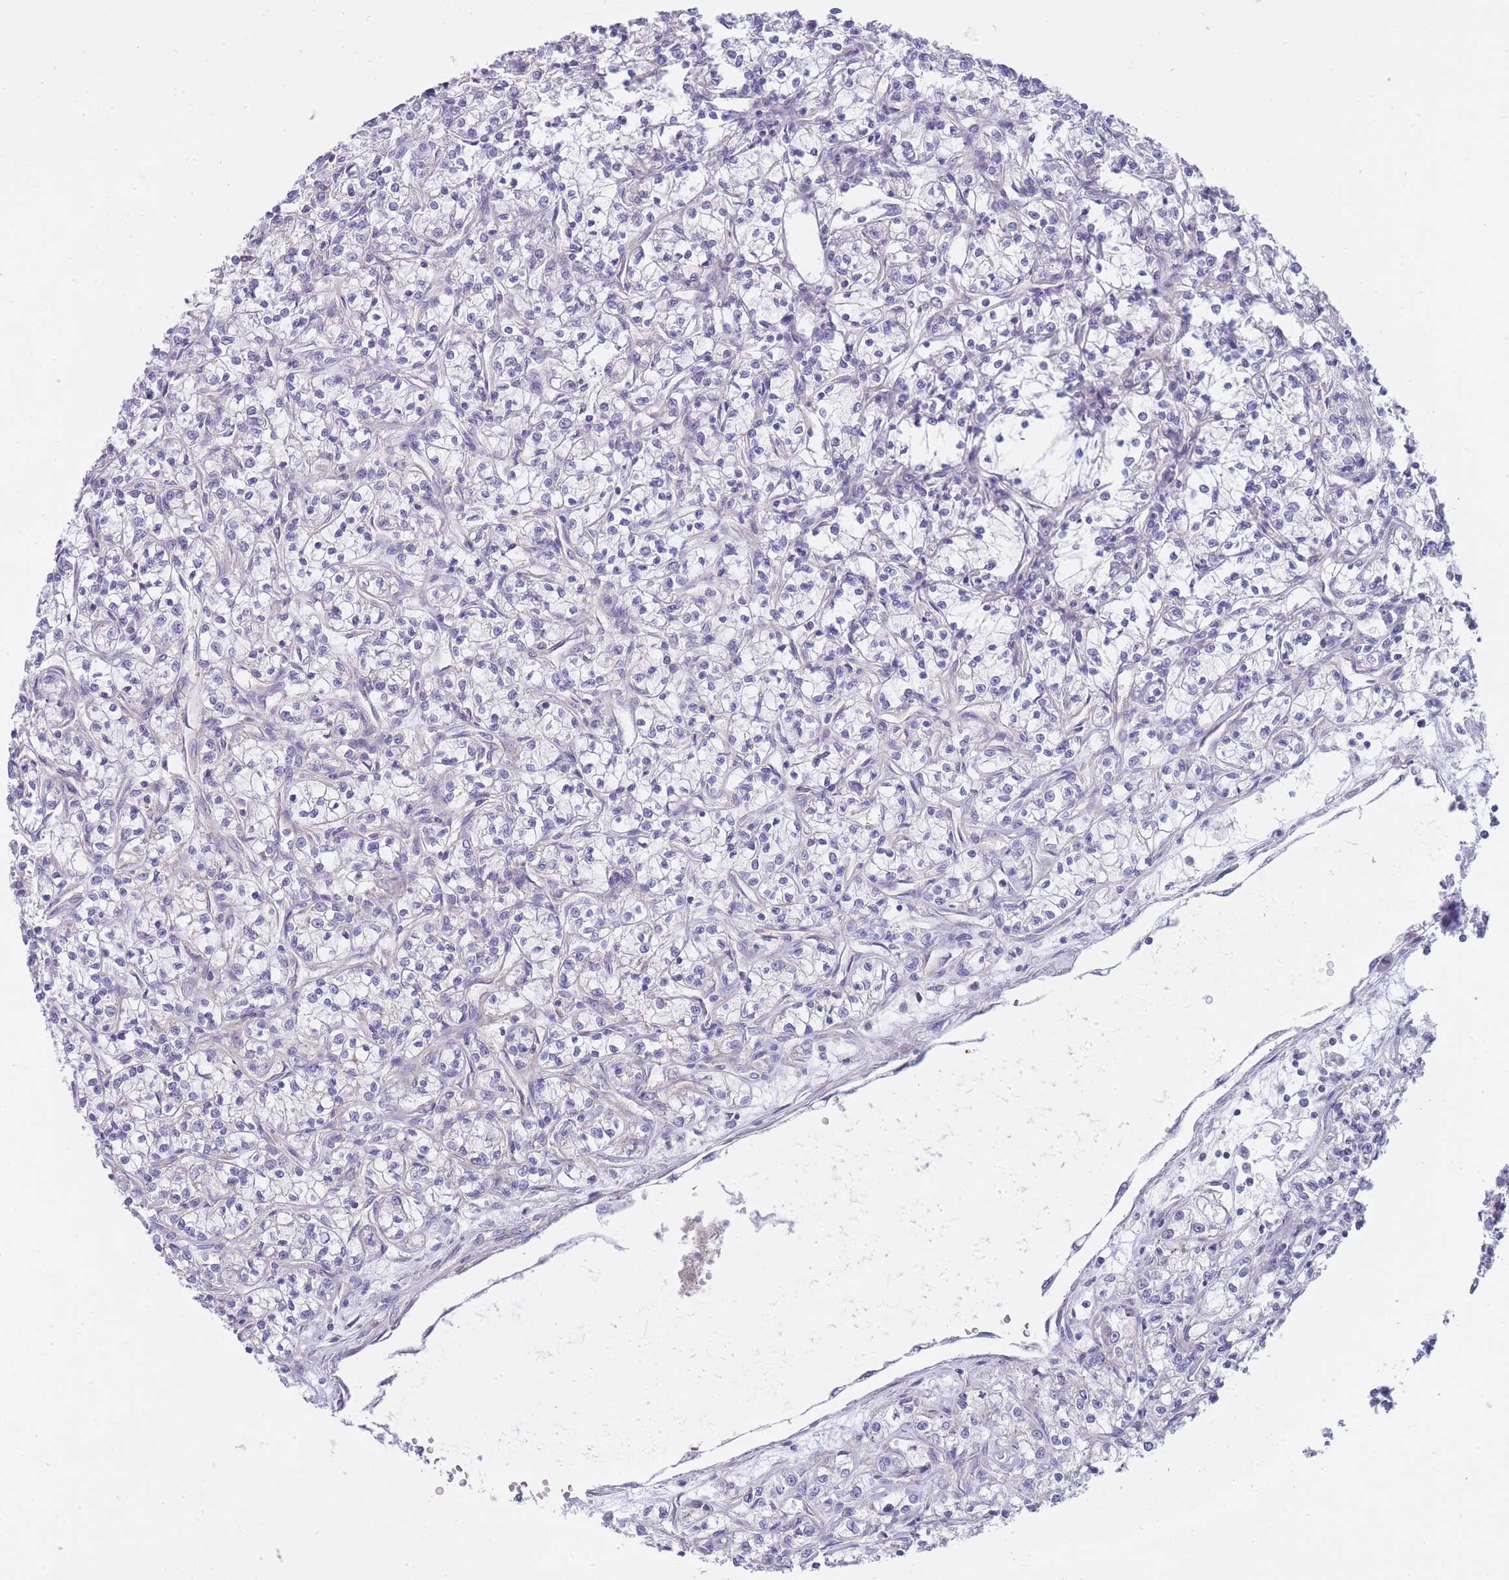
{"staining": {"intensity": "negative", "quantity": "none", "location": "none"}, "tissue": "renal cancer", "cell_type": "Tumor cells", "image_type": "cancer", "snomed": [{"axis": "morphology", "description": "Adenocarcinoma, NOS"}, {"axis": "topography", "description": "Kidney"}], "caption": "Immunohistochemistry photomicrograph of neoplastic tissue: renal cancer (adenocarcinoma) stained with DAB exhibits no significant protein positivity in tumor cells. Nuclei are stained in blue.", "gene": "SH2B2", "patient": {"sex": "female", "age": 59}}